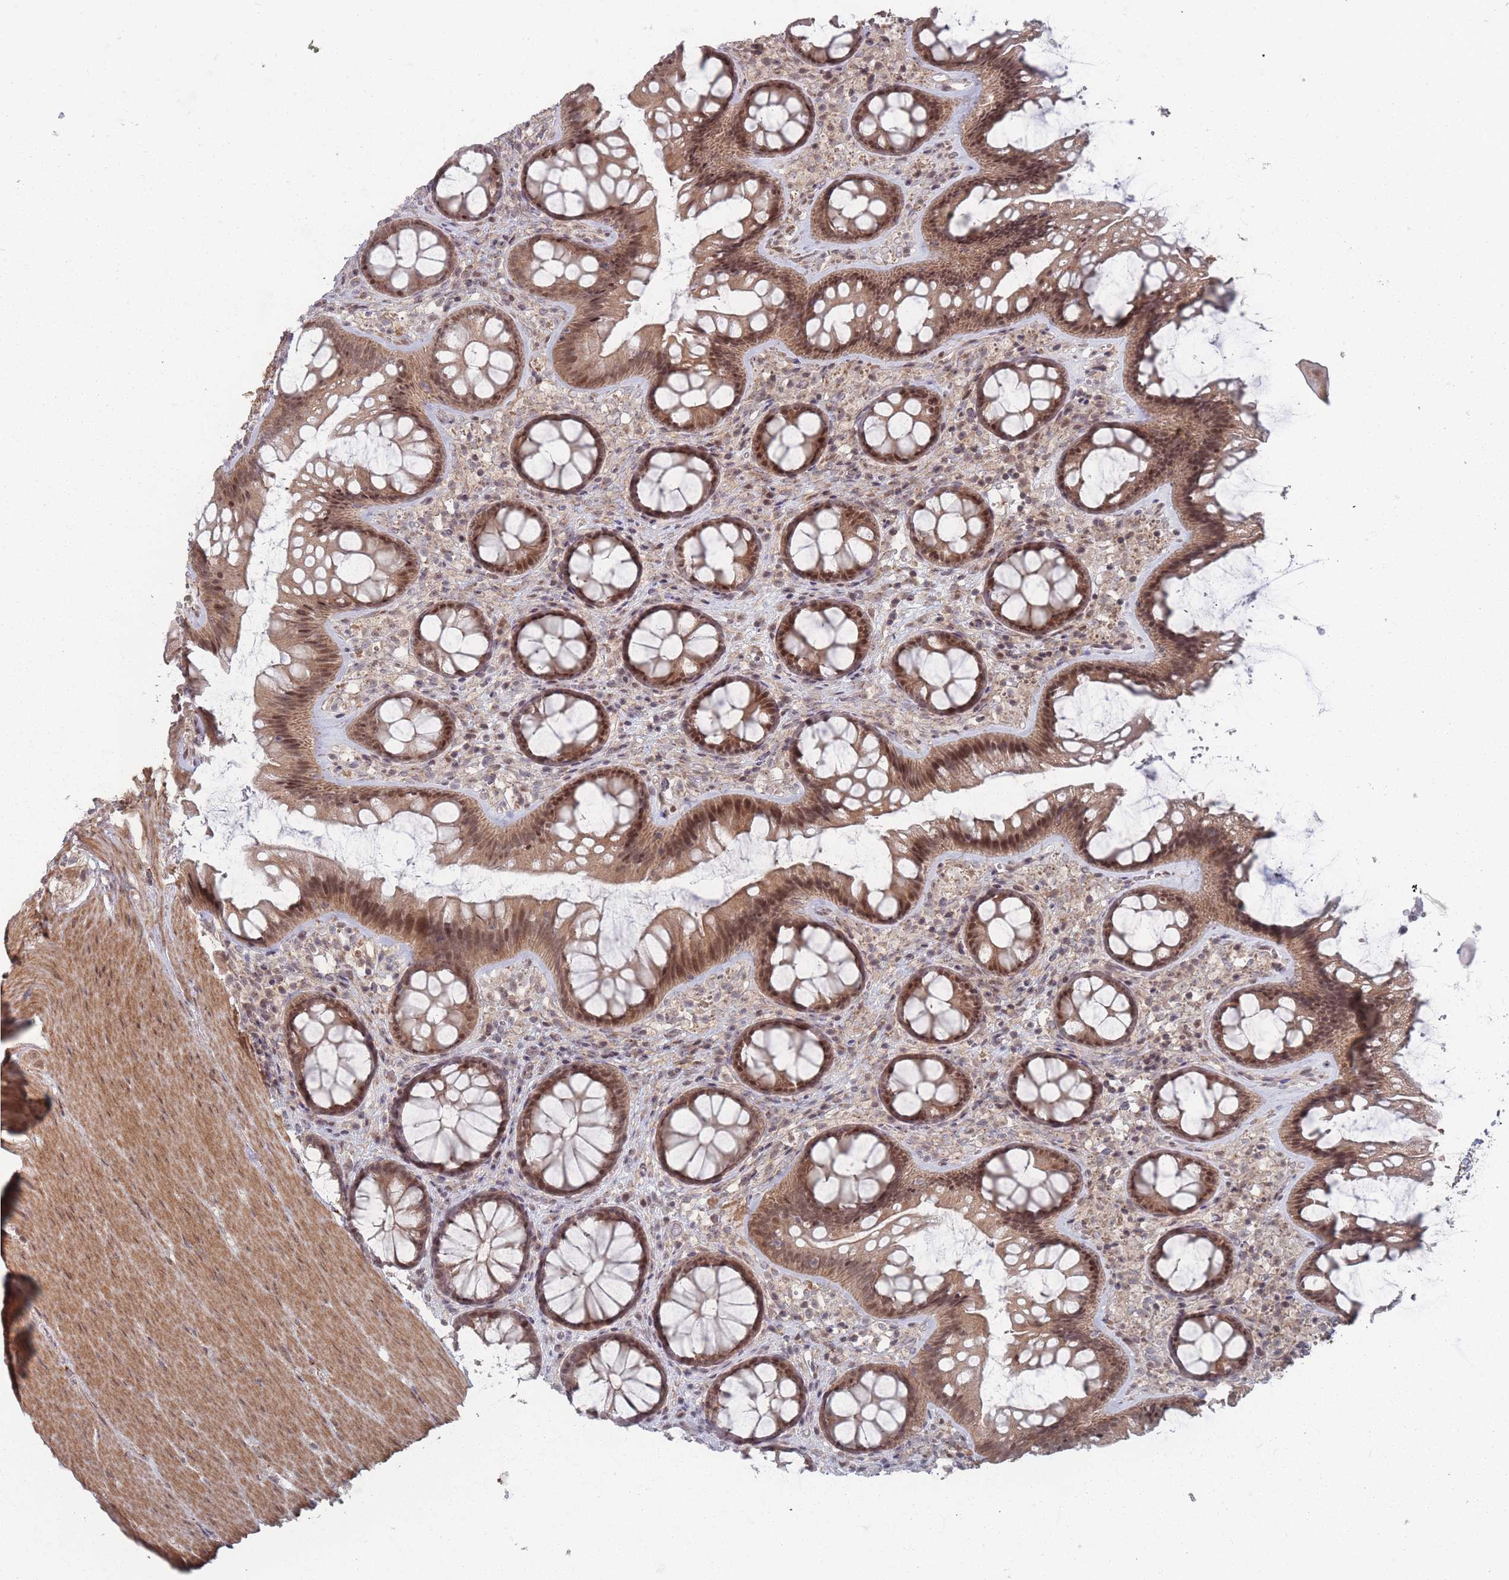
{"staining": {"intensity": "moderate", "quantity": ">75%", "location": "cytoplasmic/membranous,nuclear"}, "tissue": "colon", "cell_type": "Endothelial cells", "image_type": "normal", "snomed": [{"axis": "morphology", "description": "Normal tissue, NOS"}, {"axis": "topography", "description": "Colon"}], "caption": "Protein analysis of normal colon demonstrates moderate cytoplasmic/membranous,nuclear expression in approximately >75% of endothelial cells.", "gene": "CNTRL", "patient": {"sex": "male", "age": 46}}